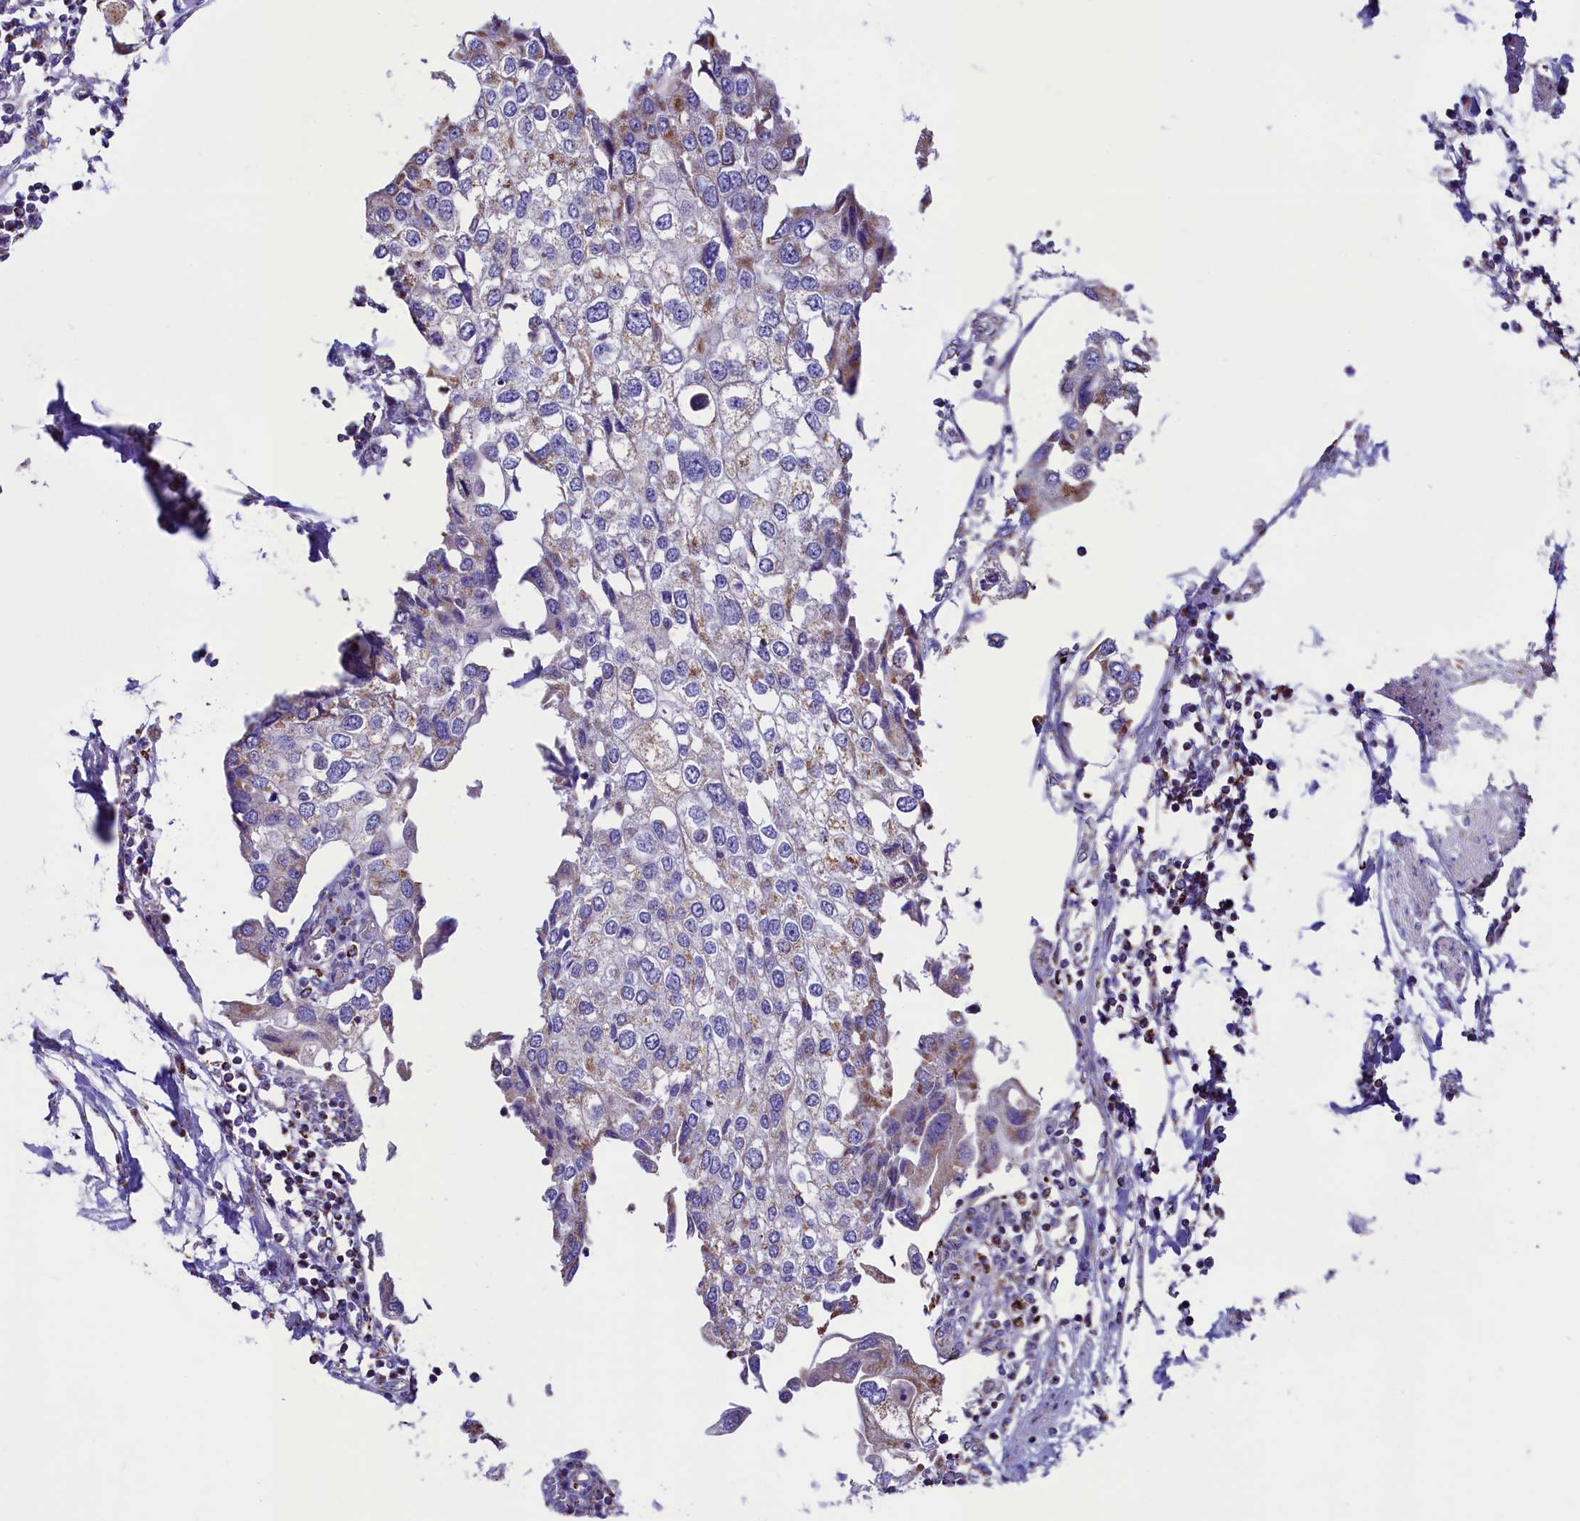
{"staining": {"intensity": "weak", "quantity": "<25%", "location": "cytoplasmic/membranous"}, "tissue": "urothelial cancer", "cell_type": "Tumor cells", "image_type": "cancer", "snomed": [{"axis": "morphology", "description": "Urothelial carcinoma, High grade"}, {"axis": "topography", "description": "Urinary bladder"}], "caption": "Tumor cells show no significant expression in urothelial cancer.", "gene": "IDH3A", "patient": {"sex": "male", "age": 64}}